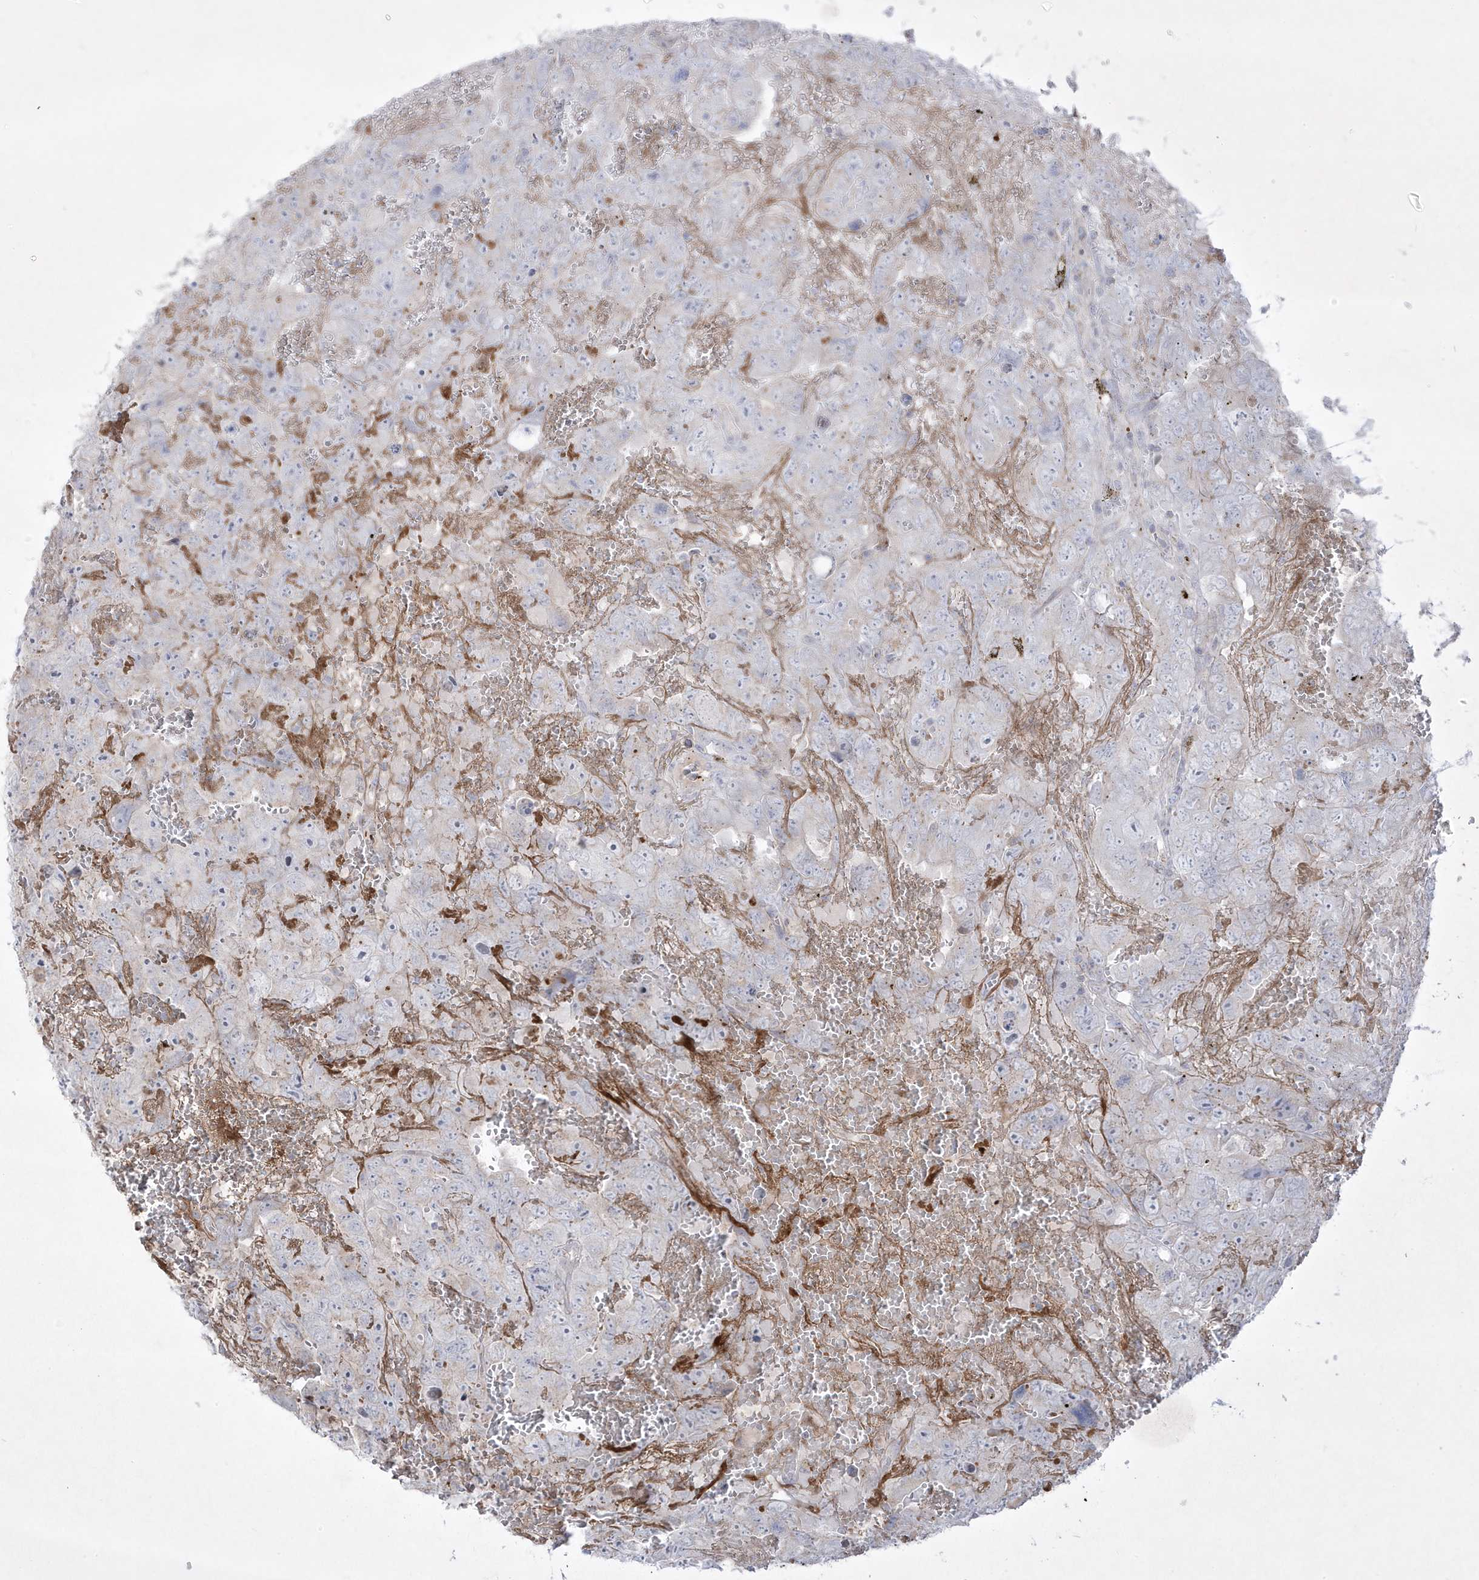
{"staining": {"intensity": "negative", "quantity": "none", "location": "none"}, "tissue": "testis cancer", "cell_type": "Tumor cells", "image_type": "cancer", "snomed": [{"axis": "morphology", "description": "Carcinoma, Embryonal, NOS"}, {"axis": "topography", "description": "Testis"}], "caption": "This photomicrograph is of testis cancer stained with IHC to label a protein in brown with the nuclei are counter-stained blue. There is no staining in tumor cells.", "gene": "ADAMTSL3", "patient": {"sex": "male", "age": 45}}